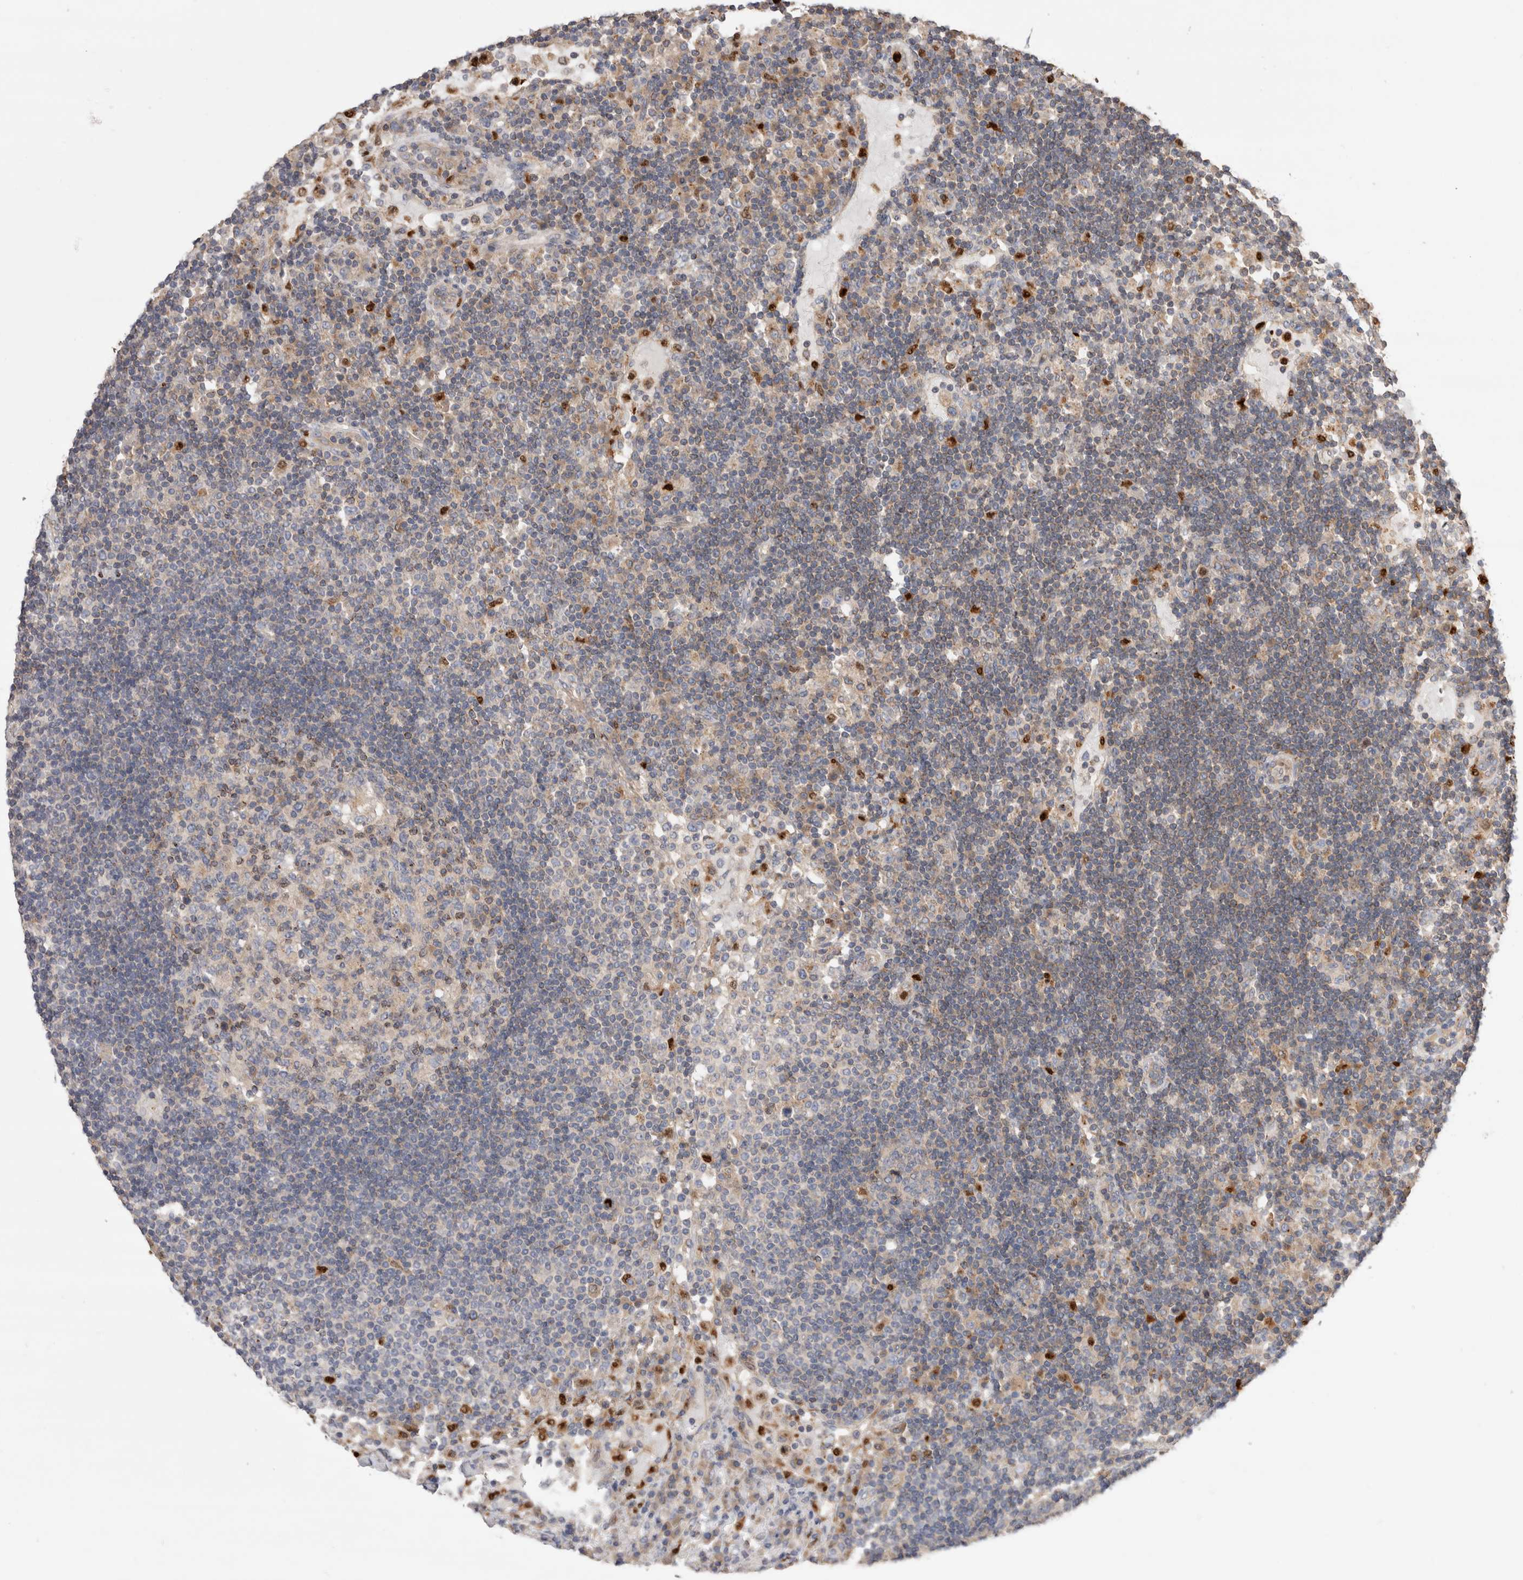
{"staining": {"intensity": "weak", "quantity": "<25%", "location": "cytoplasmic/membranous"}, "tissue": "lymph node", "cell_type": "Germinal center cells", "image_type": "normal", "snomed": [{"axis": "morphology", "description": "Normal tissue, NOS"}, {"axis": "topography", "description": "Lymph node"}], "caption": "A histopathology image of lymph node stained for a protein shows no brown staining in germinal center cells. (DAB IHC with hematoxylin counter stain).", "gene": "NXT2", "patient": {"sex": "female", "age": 53}}